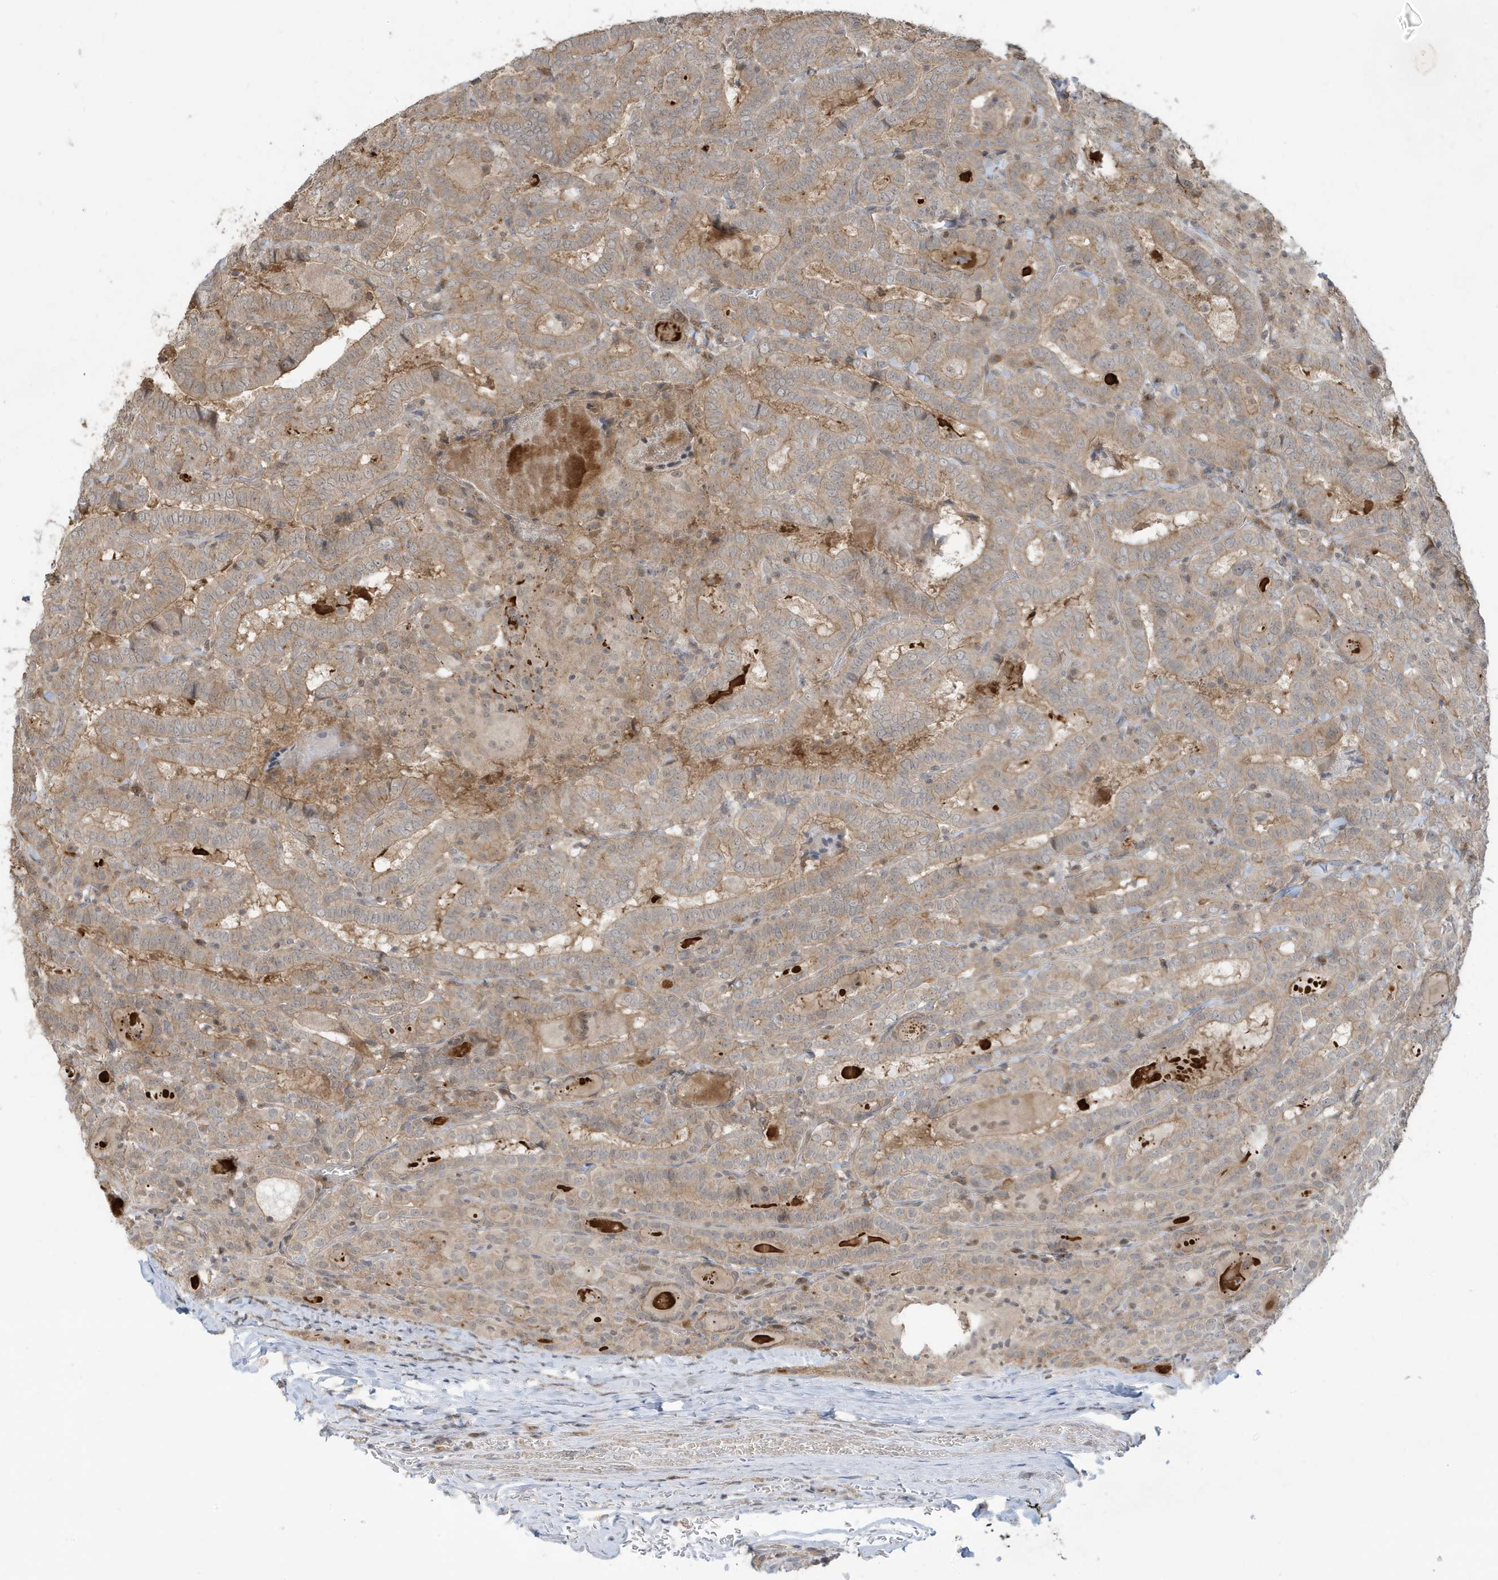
{"staining": {"intensity": "weak", "quantity": ">75%", "location": "cytoplasmic/membranous"}, "tissue": "thyroid cancer", "cell_type": "Tumor cells", "image_type": "cancer", "snomed": [{"axis": "morphology", "description": "Papillary adenocarcinoma, NOS"}, {"axis": "topography", "description": "Thyroid gland"}], "caption": "A photomicrograph of thyroid cancer stained for a protein exhibits weak cytoplasmic/membranous brown staining in tumor cells. The staining was performed using DAB to visualize the protein expression in brown, while the nuclei were stained in blue with hematoxylin (Magnification: 20x).", "gene": "PRRT3", "patient": {"sex": "female", "age": 72}}